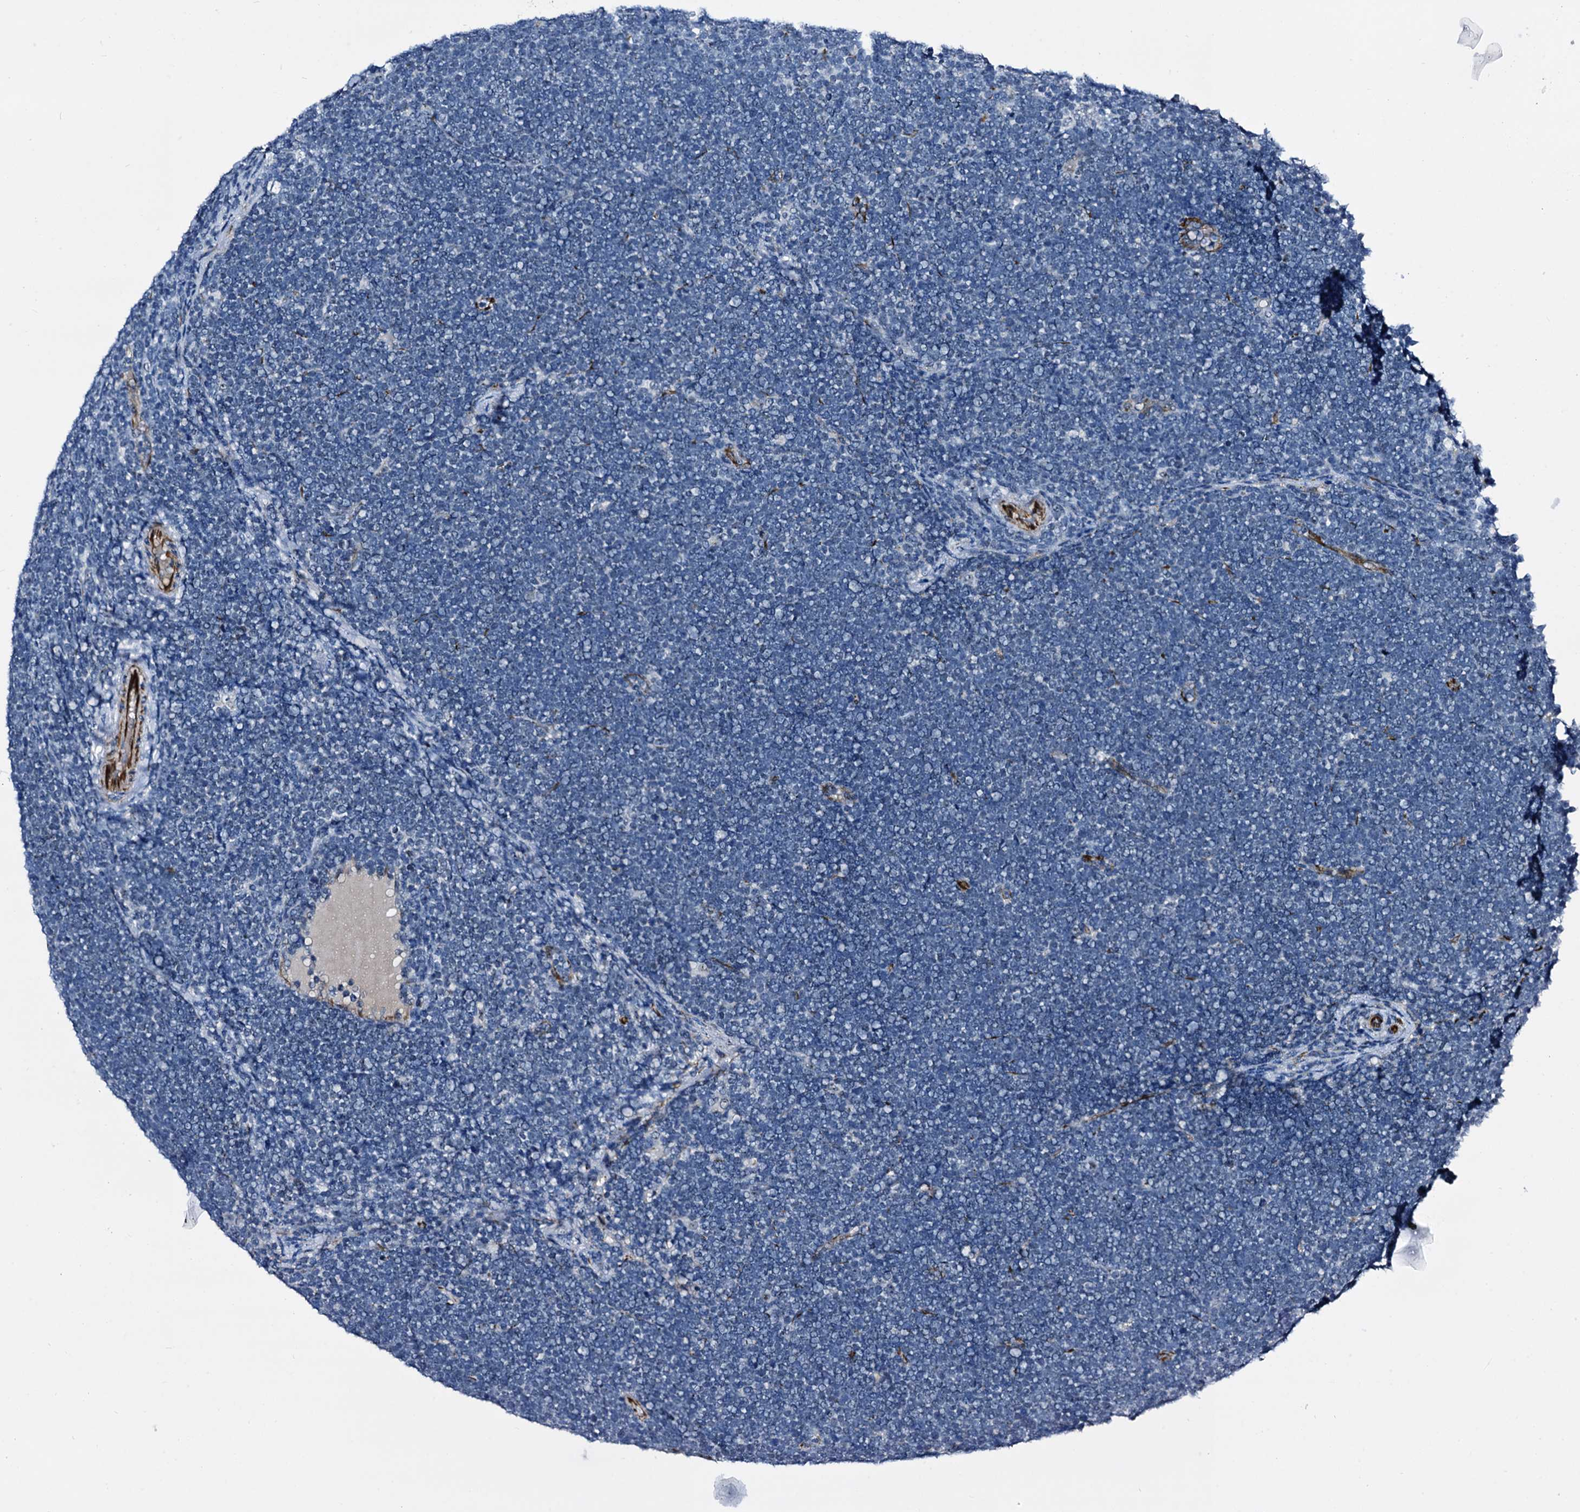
{"staining": {"intensity": "negative", "quantity": "none", "location": "none"}, "tissue": "lymphoma", "cell_type": "Tumor cells", "image_type": "cancer", "snomed": [{"axis": "morphology", "description": "Malignant lymphoma, non-Hodgkin's type, High grade"}, {"axis": "topography", "description": "Lymph node"}], "caption": "IHC micrograph of neoplastic tissue: high-grade malignant lymphoma, non-Hodgkin's type stained with DAB displays no significant protein expression in tumor cells.", "gene": "EMG1", "patient": {"sex": "male", "age": 13}}